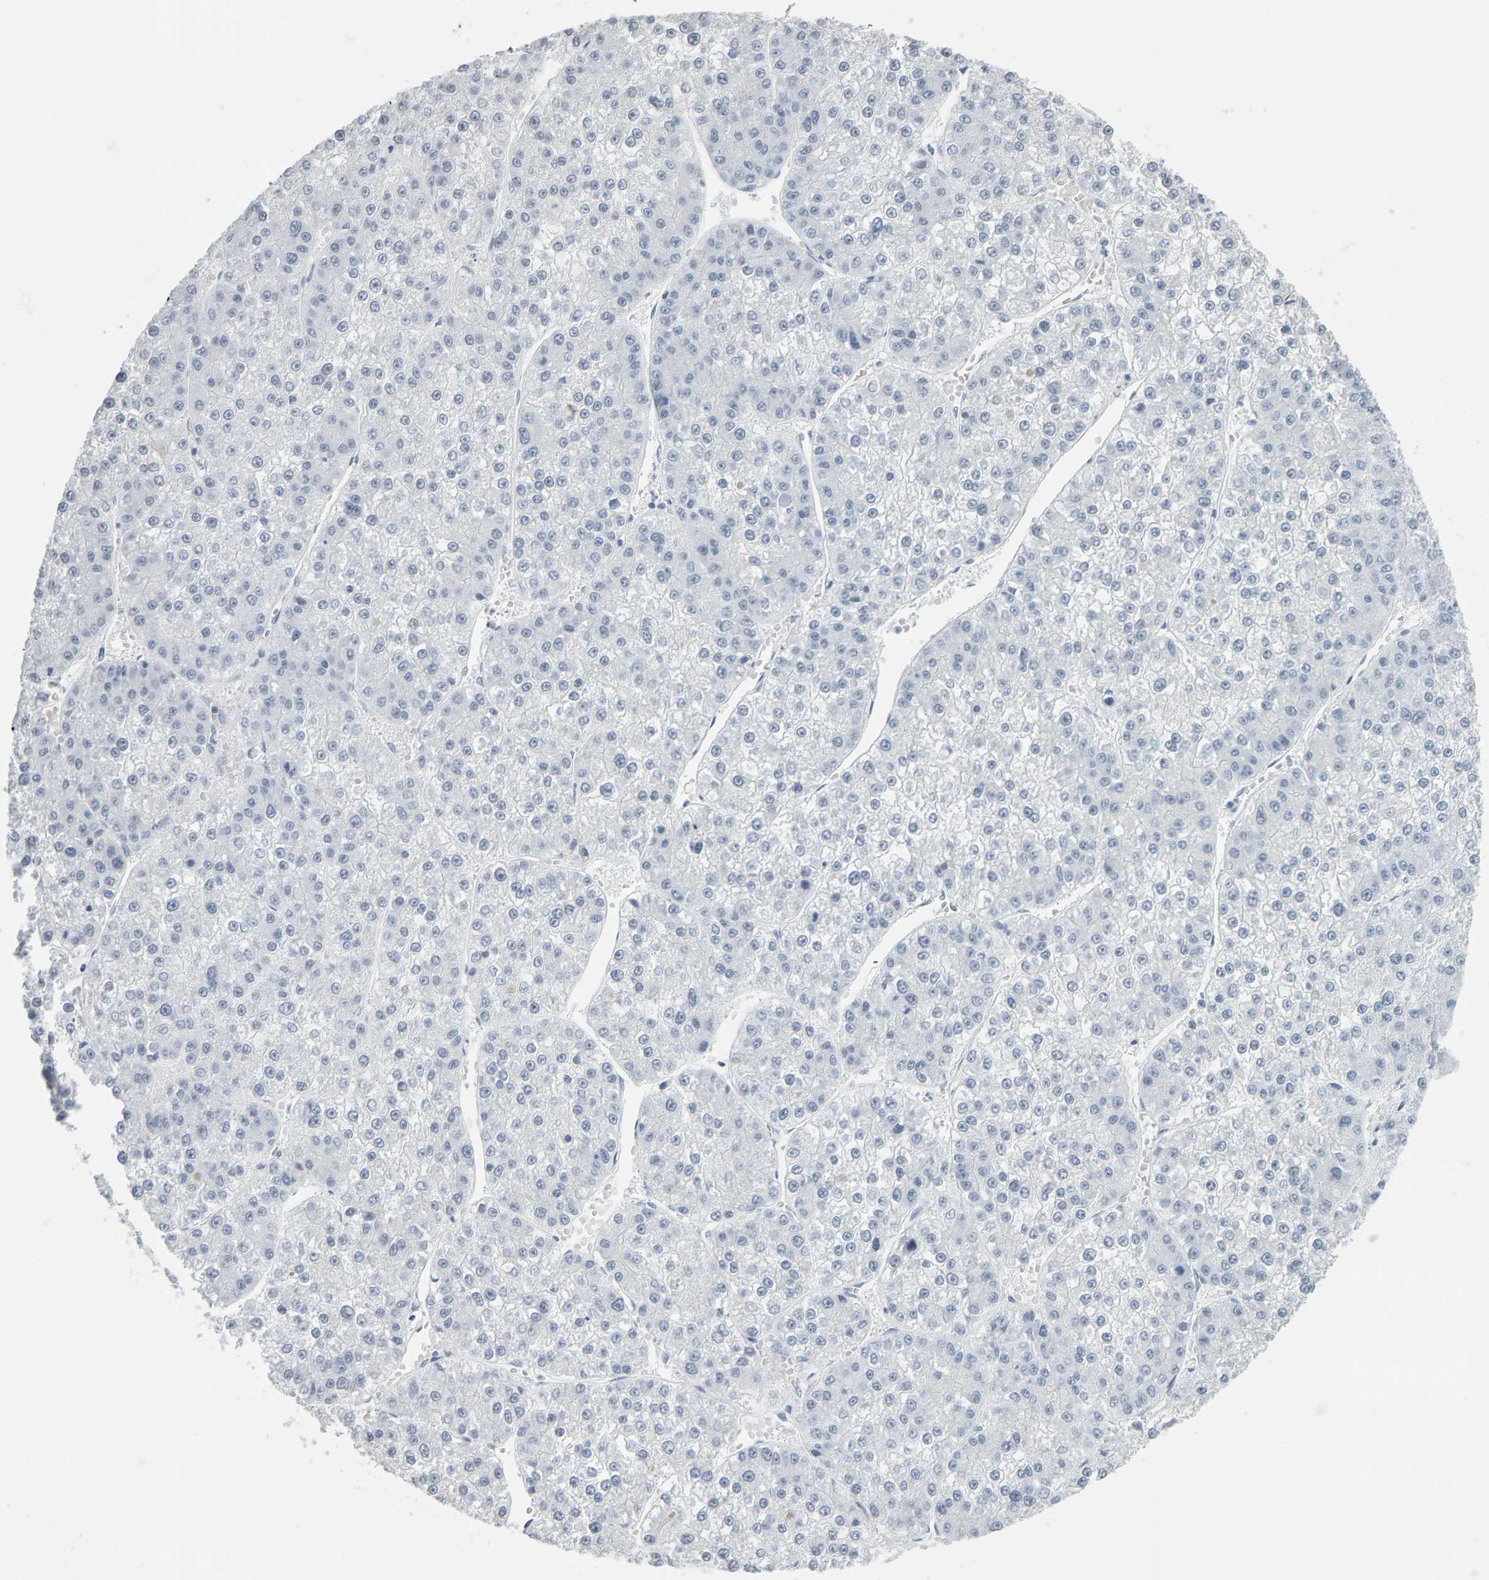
{"staining": {"intensity": "negative", "quantity": "none", "location": "none"}, "tissue": "liver cancer", "cell_type": "Tumor cells", "image_type": "cancer", "snomed": [{"axis": "morphology", "description": "Carcinoma, Hepatocellular, NOS"}, {"axis": "topography", "description": "Liver"}], "caption": "A photomicrograph of liver cancer stained for a protein shows no brown staining in tumor cells.", "gene": "SPACA3", "patient": {"sex": "female", "age": 73}}